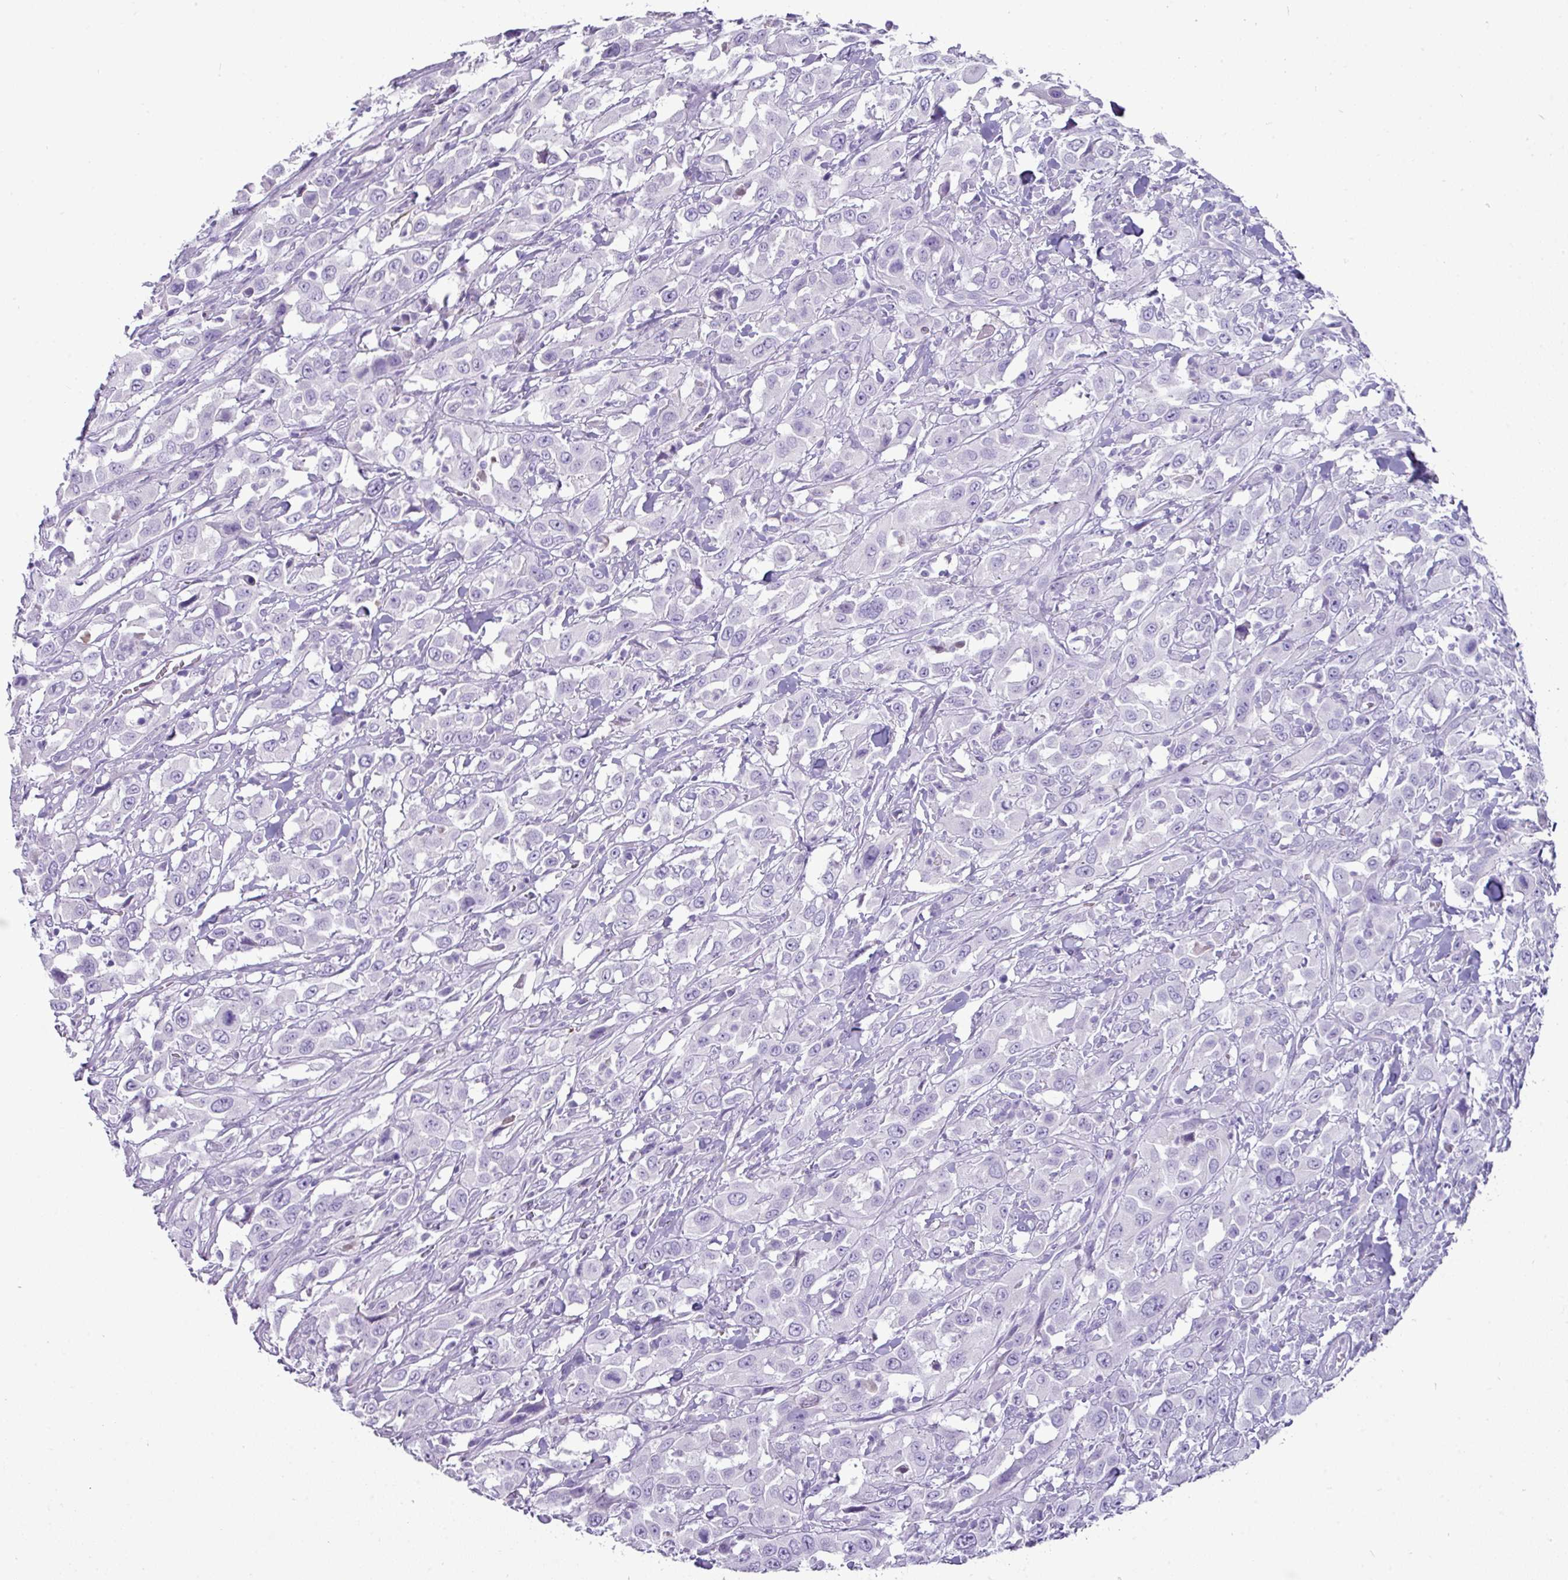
{"staining": {"intensity": "negative", "quantity": "none", "location": "none"}, "tissue": "urothelial cancer", "cell_type": "Tumor cells", "image_type": "cancer", "snomed": [{"axis": "morphology", "description": "Urothelial carcinoma, High grade"}, {"axis": "topography", "description": "Urinary bladder"}], "caption": "High power microscopy image of an immunohistochemistry image of urothelial carcinoma (high-grade), revealing no significant positivity in tumor cells.", "gene": "GSTA3", "patient": {"sex": "male", "age": 61}}